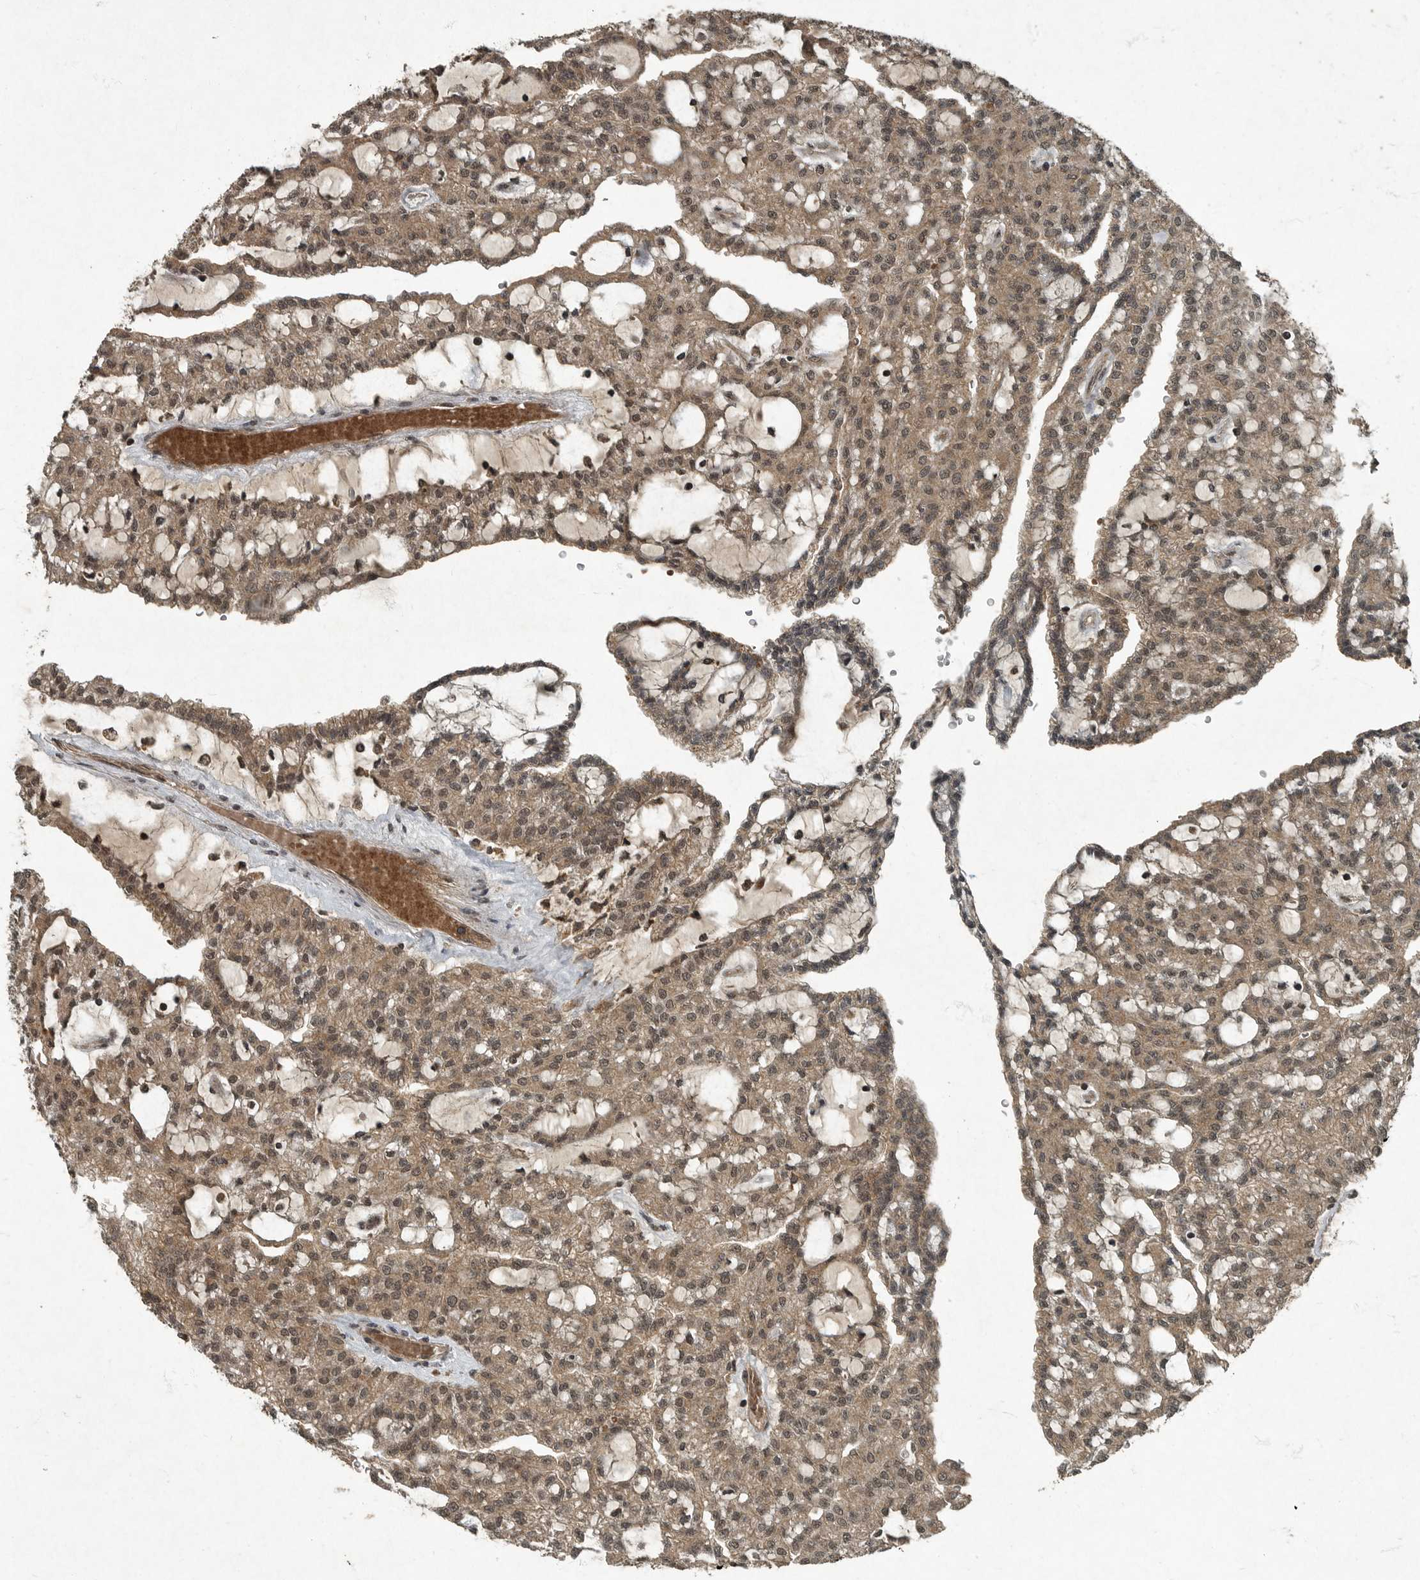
{"staining": {"intensity": "moderate", "quantity": ">75%", "location": "cytoplasmic/membranous,nuclear"}, "tissue": "renal cancer", "cell_type": "Tumor cells", "image_type": "cancer", "snomed": [{"axis": "morphology", "description": "Adenocarcinoma, NOS"}, {"axis": "topography", "description": "Kidney"}], "caption": "Immunohistochemical staining of human adenocarcinoma (renal) displays medium levels of moderate cytoplasmic/membranous and nuclear protein staining in approximately >75% of tumor cells.", "gene": "FOXO1", "patient": {"sex": "male", "age": 63}}